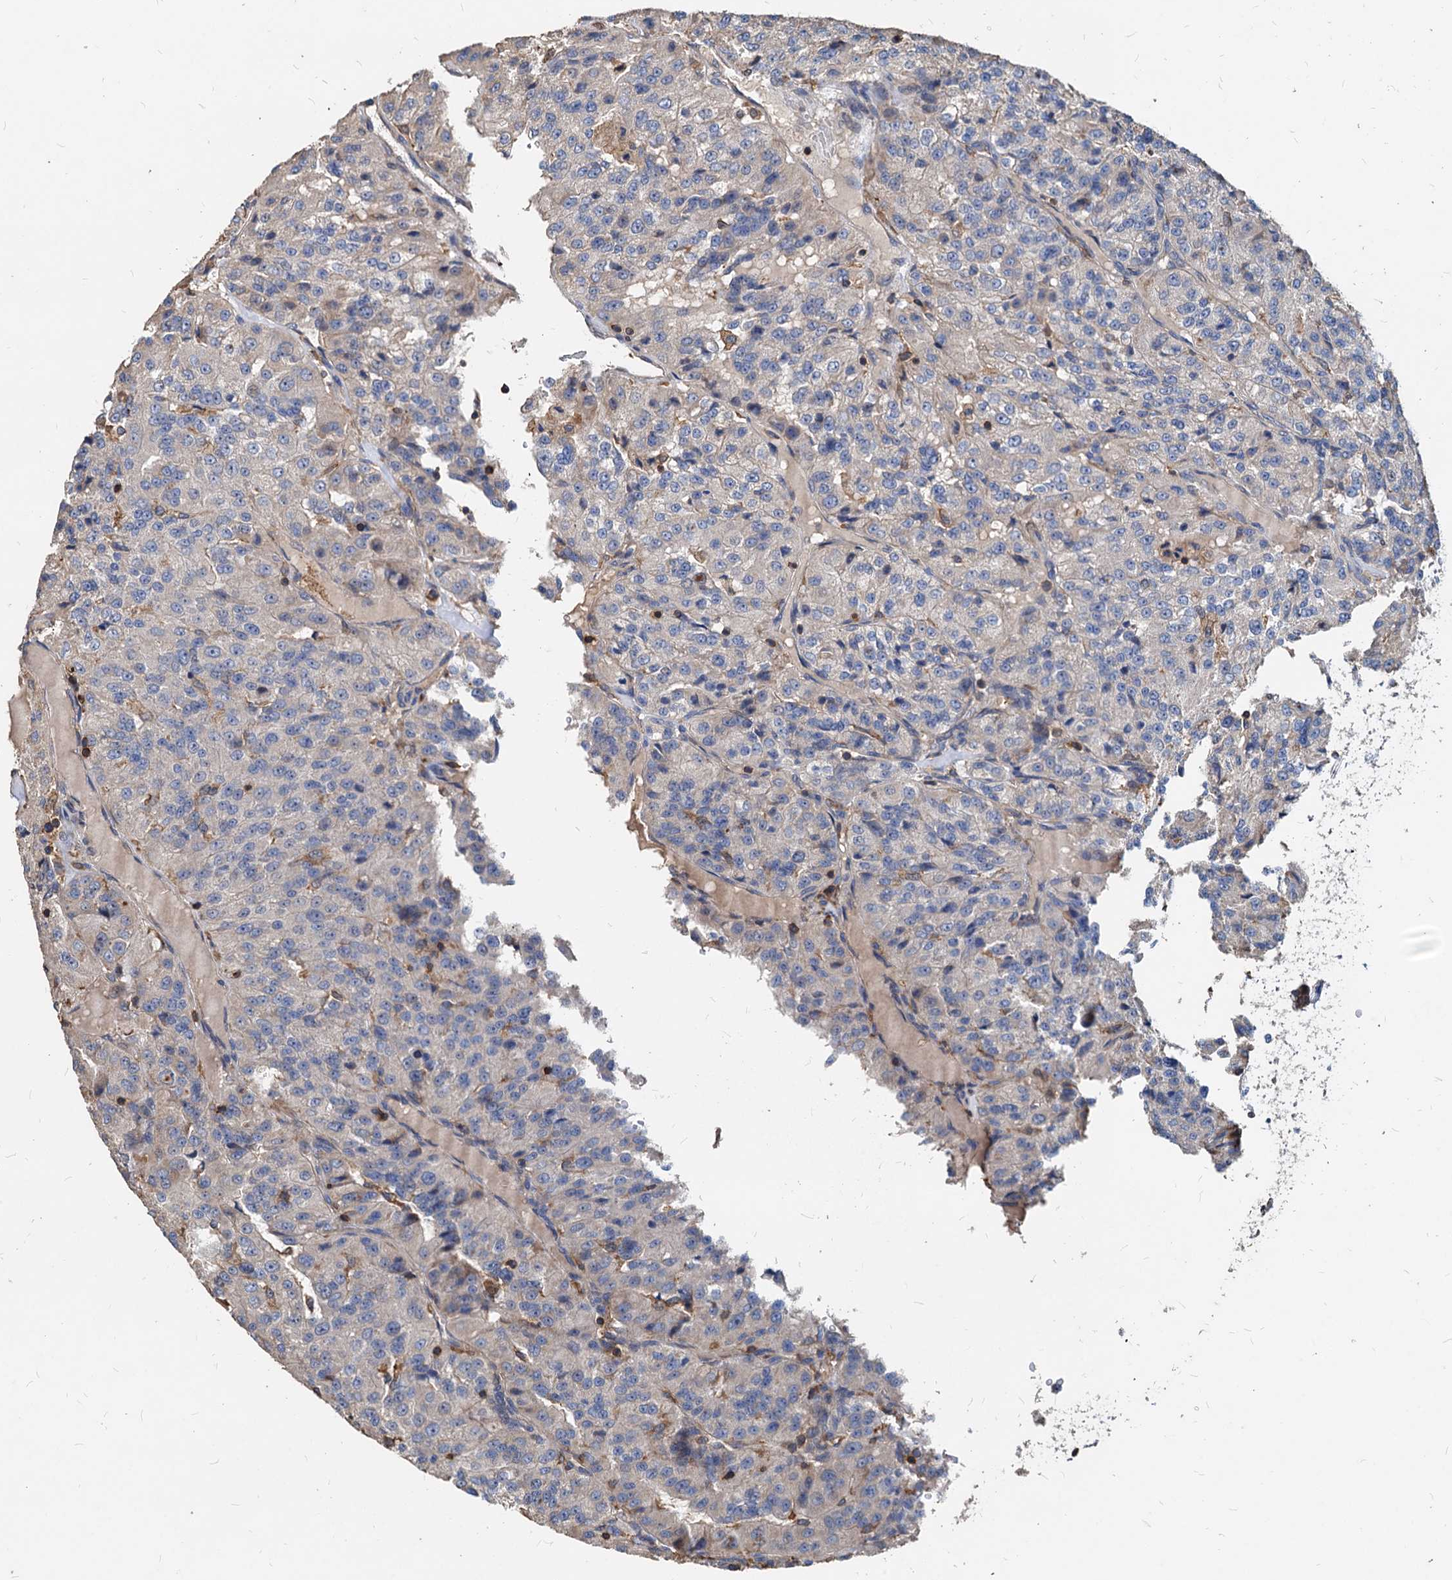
{"staining": {"intensity": "negative", "quantity": "none", "location": "none"}, "tissue": "renal cancer", "cell_type": "Tumor cells", "image_type": "cancer", "snomed": [{"axis": "morphology", "description": "Adenocarcinoma, NOS"}, {"axis": "topography", "description": "Kidney"}], "caption": "This is a image of IHC staining of adenocarcinoma (renal), which shows no staining in tumor cells.", "gene": "LCP2", "patient": {"sex": "female", "age": 63}}